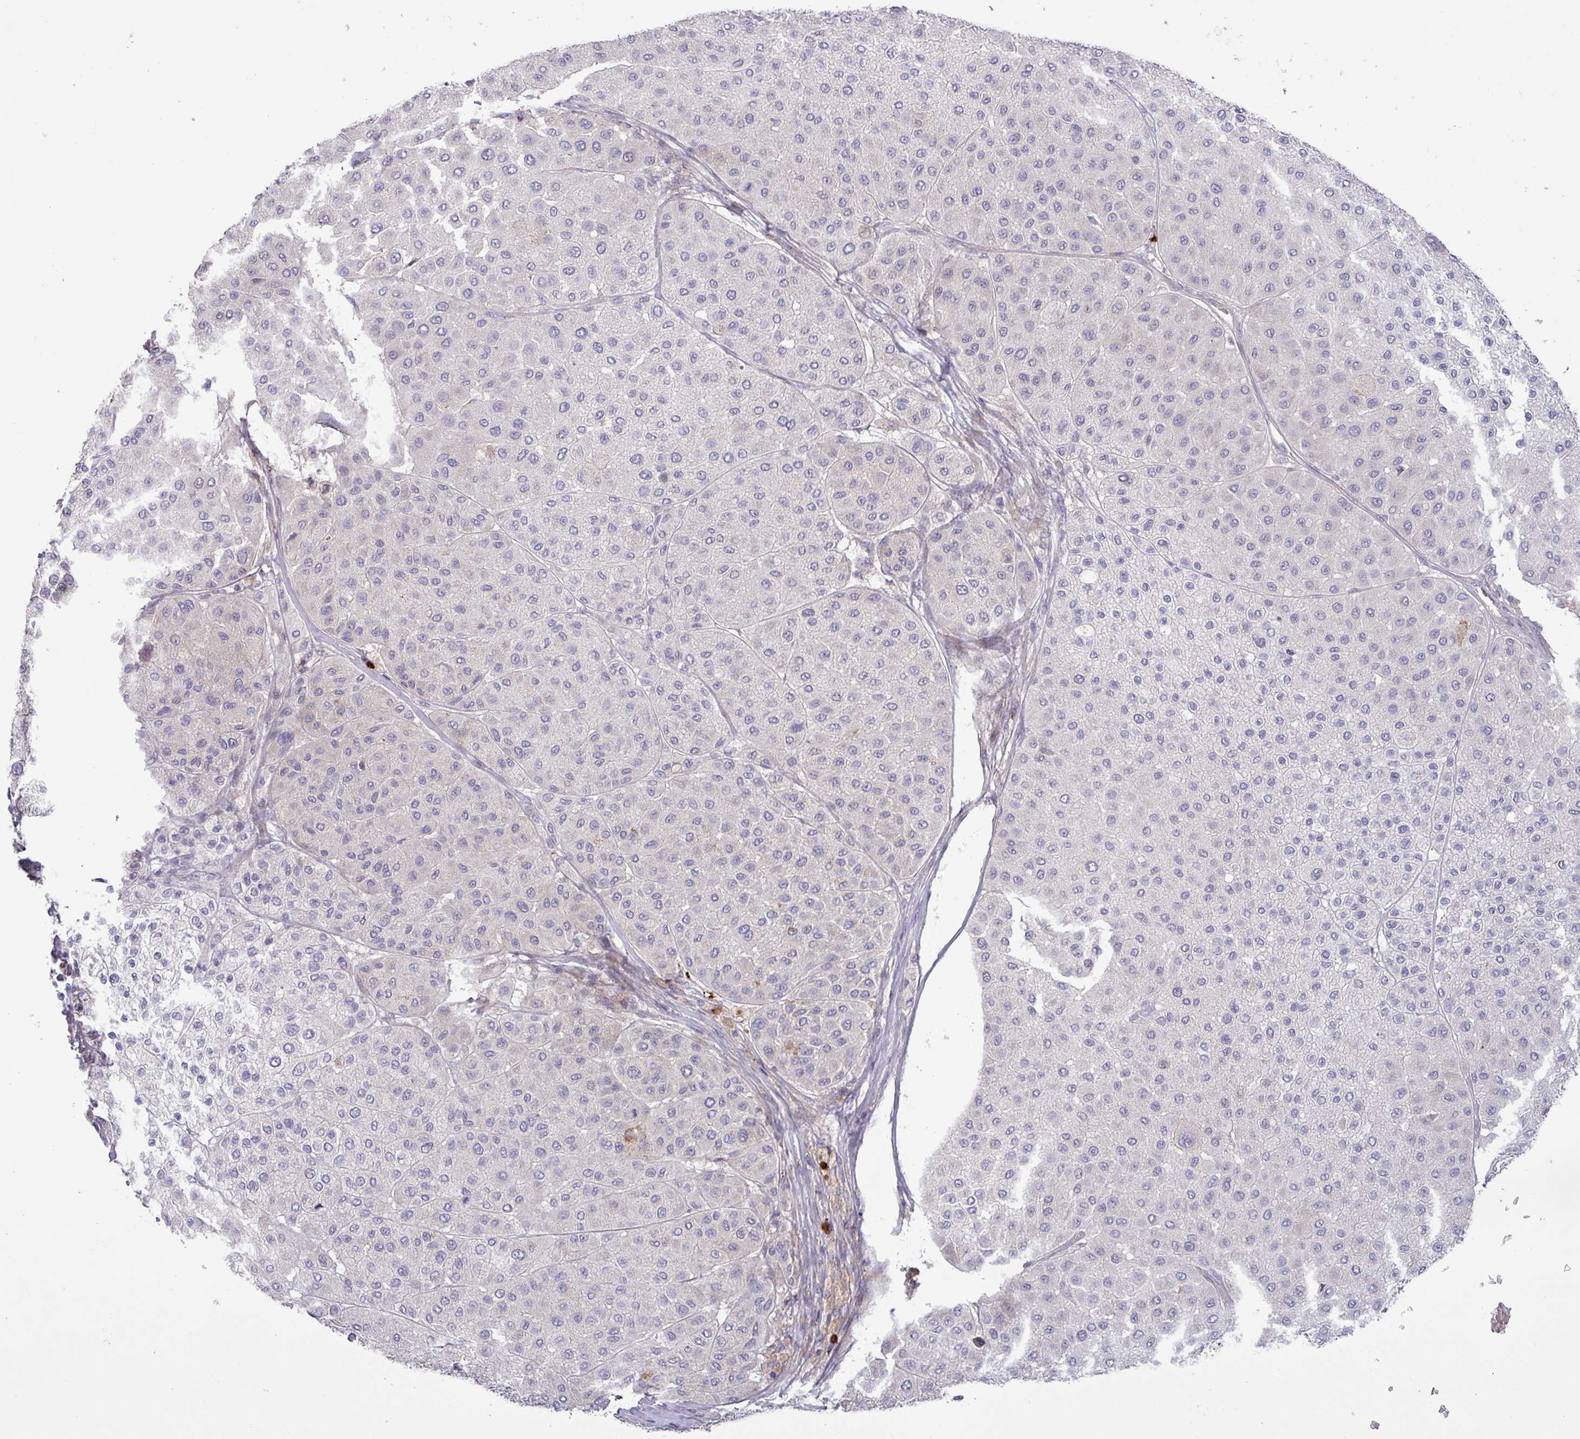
{"staining": {"intensity": "negative", "quantity": "none", "location": "none"}, "tissue": "melanoma", "cell_type": "Tumor cells", "image_type": "cancer", "snomed": [{"axis": "morphology", "description": "Malignant melanoma, Metastatic site"}, {"axis": "topography", "description": "Smooth muscle"}], "caption": "Immunohistochemistry (IHC) micrograph of neoplastic tissue: human melanoma stained with DAB displays no significant protein staining in tumor cells. (Brightfield microscopy of DAB (3,3'-diaminobenzidine) immunohistochemistry (IHC) at high magnification).", "gene": "TNFSF12", "patient": {"sex": "male", "age": 41}}